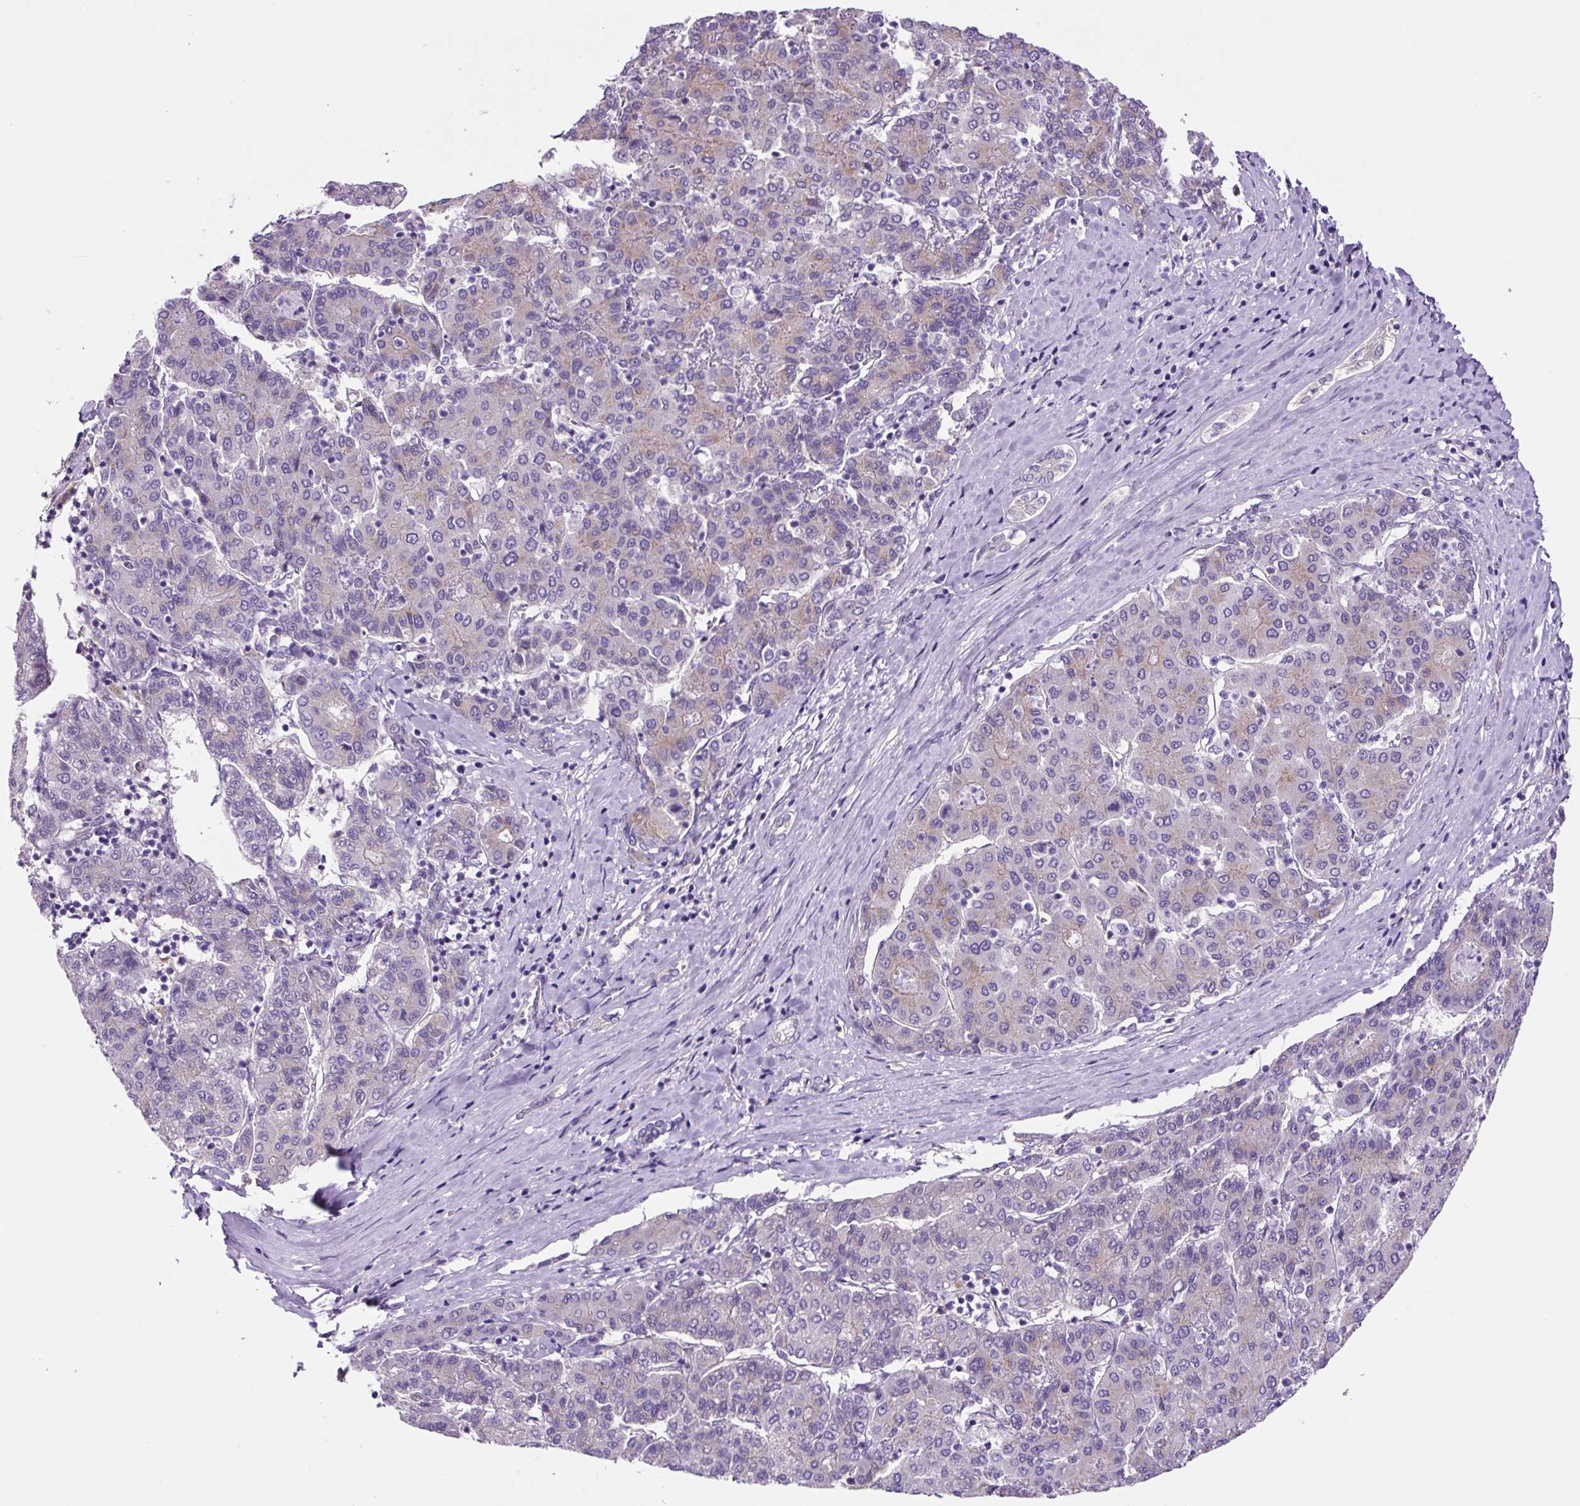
{"staining": {"intensity": "weak", "quantity": "<25%", "location": "cytoplasmic/membranous"}, "tissue": "liver cancer", "cell_type": "Tumor cells", "image_type": "cancer", "snomed": [{"axis": "morphology", "description": "Carcinoma, Hepatocellular, NOS"}, {"axis": "topography", "description": "Liver"}], "caption": "This is an immunohistochemistry (IHC) micrograph of liver cancer (hepatocellular carcinoma). There is no positivity in tumor cells.", "gene": "GORASP1", "patient": {"sex": "male", "age": 65}}